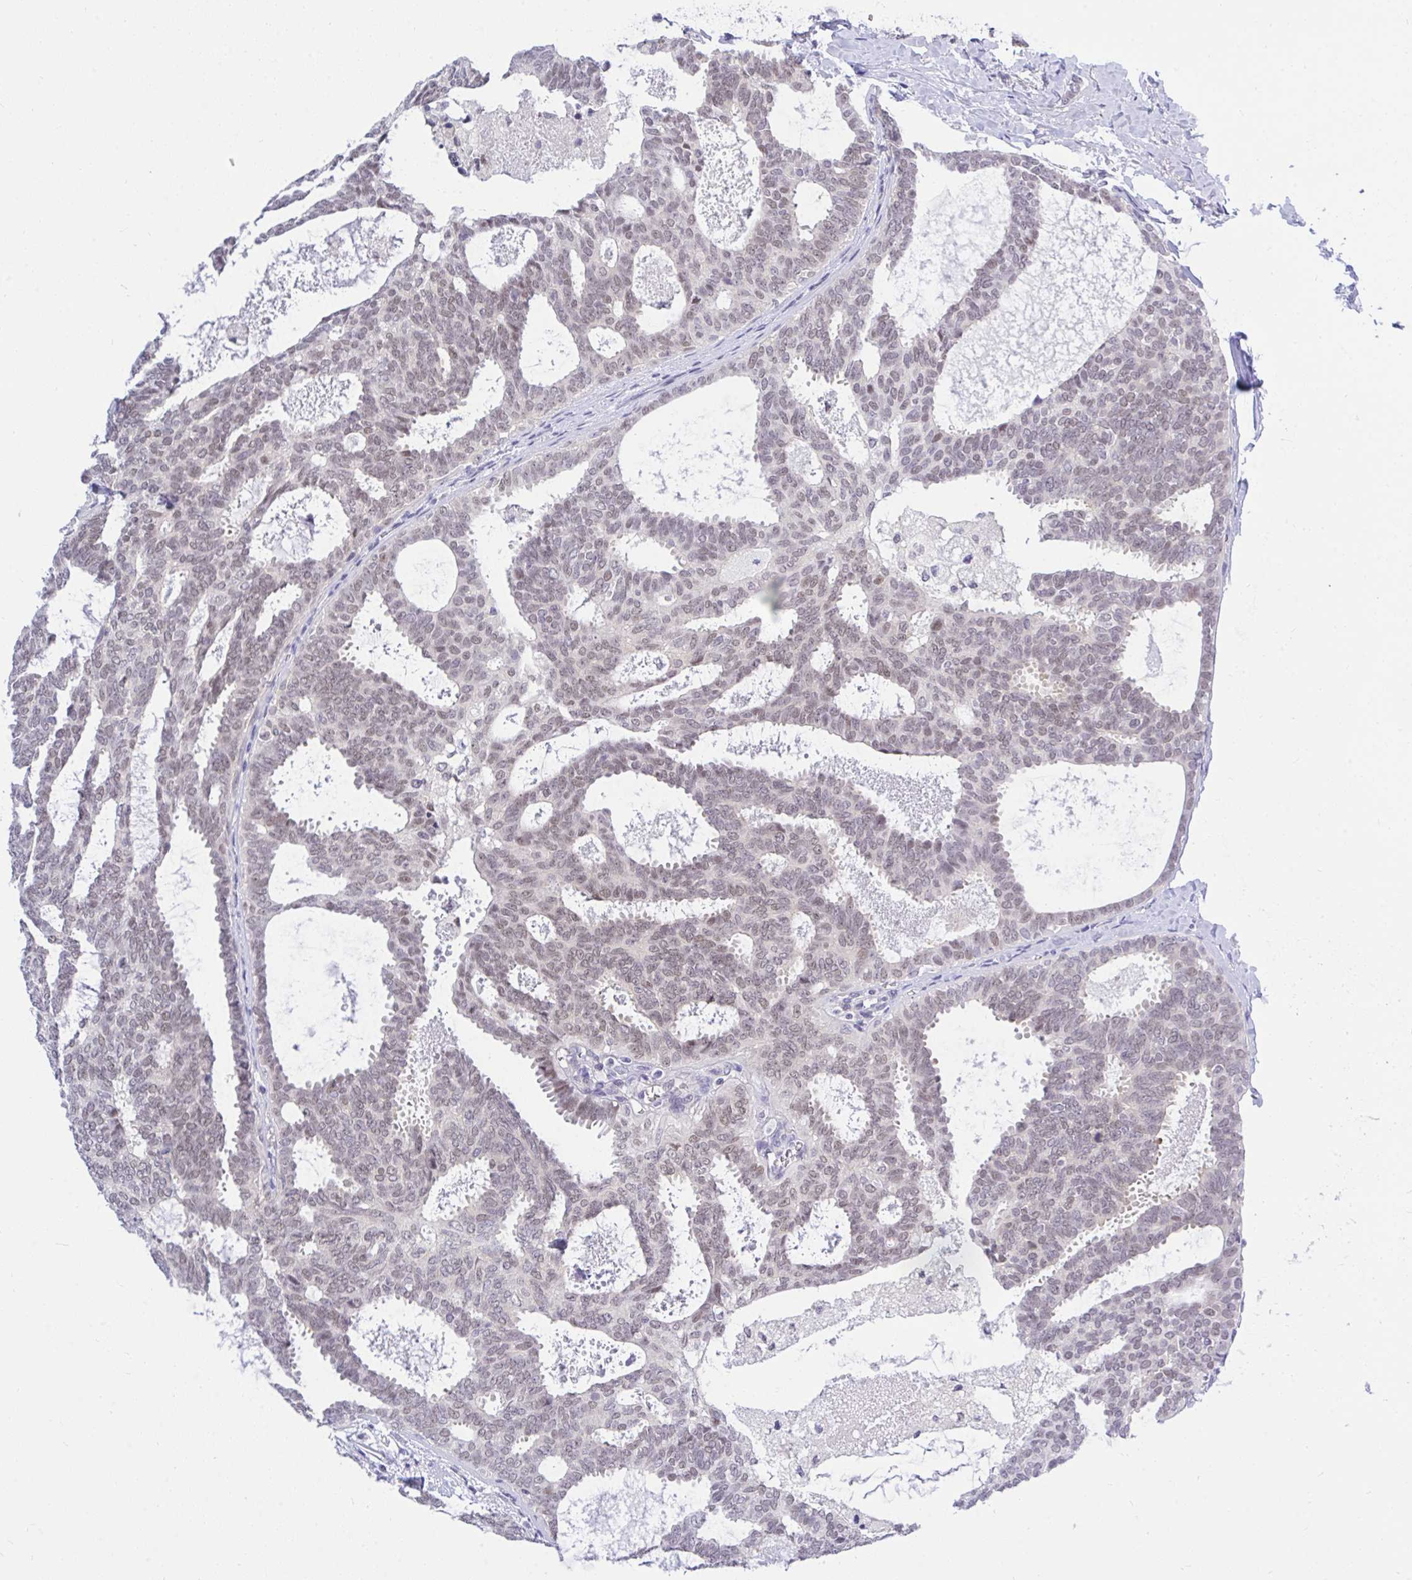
{"staining": {"intensity": "weak", "quantity": "25%-75%", "location": "nuclear"}, "tissue": "breast cancer", "cell_type": "Tumor cells", "image_type": "cancer", "snomed": [{"axis": "morphology", "description": "Intraductal carcinoma, in situ"}, {"axis": "morphology", "description": "Duct carcinoma"}, {"axis": "morphology", "description": "Lobular carcinoma, in situ"}, {"axis": "topography", "description": "Breast"}], "caption": "Weak nuclear staining is seen in about 25%-75% of tumor cells in breast invasive ductal carcinoma.", "gene": "THOP1", "patient": {"sex": "female", "age": 44}}